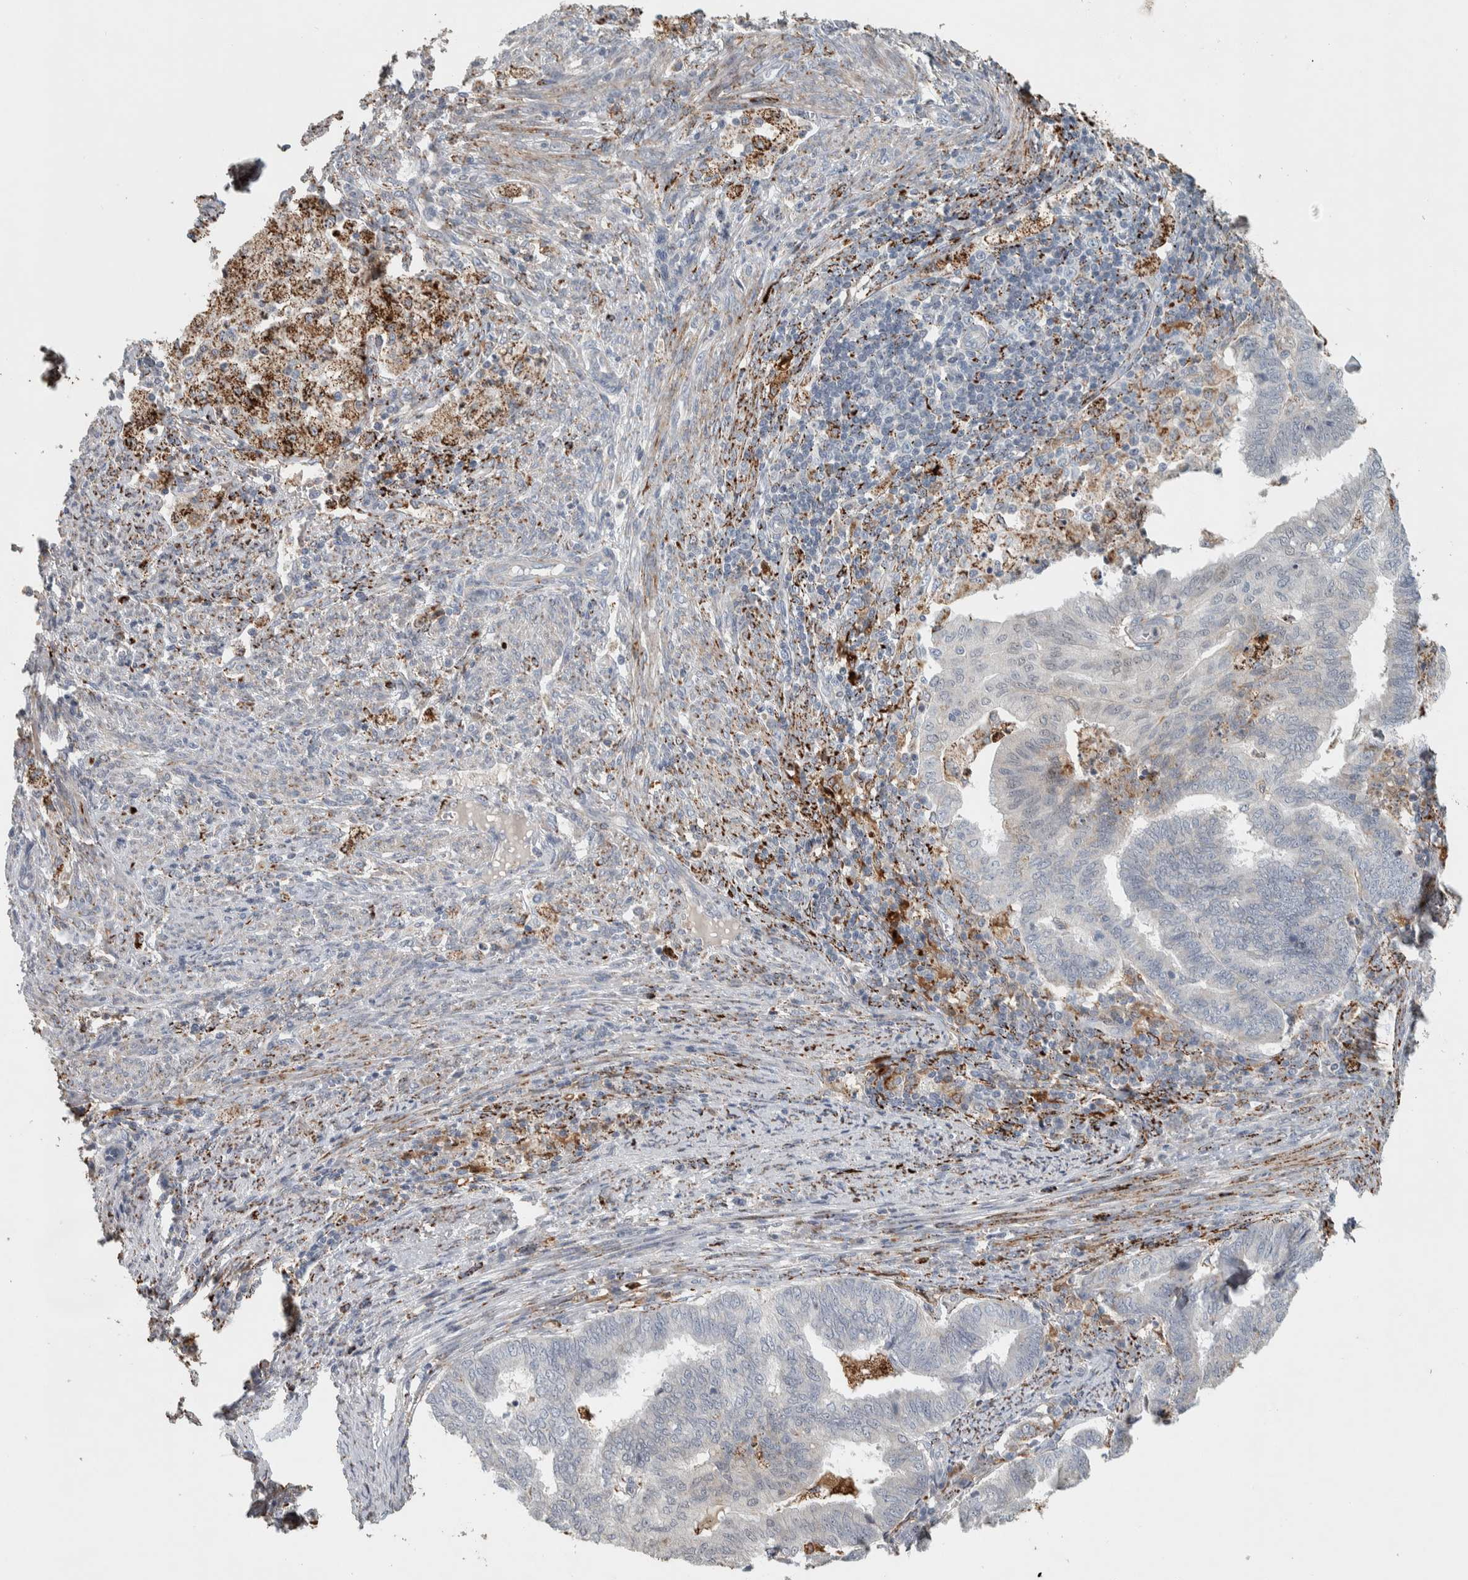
{"staining": {"intensity": "negative", "quantity": "none", "location": "none"}, "tissue": "endometrial cancer", "cell_type": "Tumor cells", "image_type": "cancer", "snomed": [{"axis": "morphology", "description": "Polyp, NOS"}, {"axis": "morphology", "description": "Adenocarcinoma, NOS"}, {"axis": "morphology", "description": "Adenoma, NOS"}, {"axis": "topography", "description": "Endometrium"}], "caption": "Protein analysis of adenoma (endometrial) shows no significant staining in tumor cells. (DAB (3,3'-diaminobenzidine) immunohistochemistry, high magnification).", "gene": "FAM78A", "patient": {"sex": "female", "age": 79}}